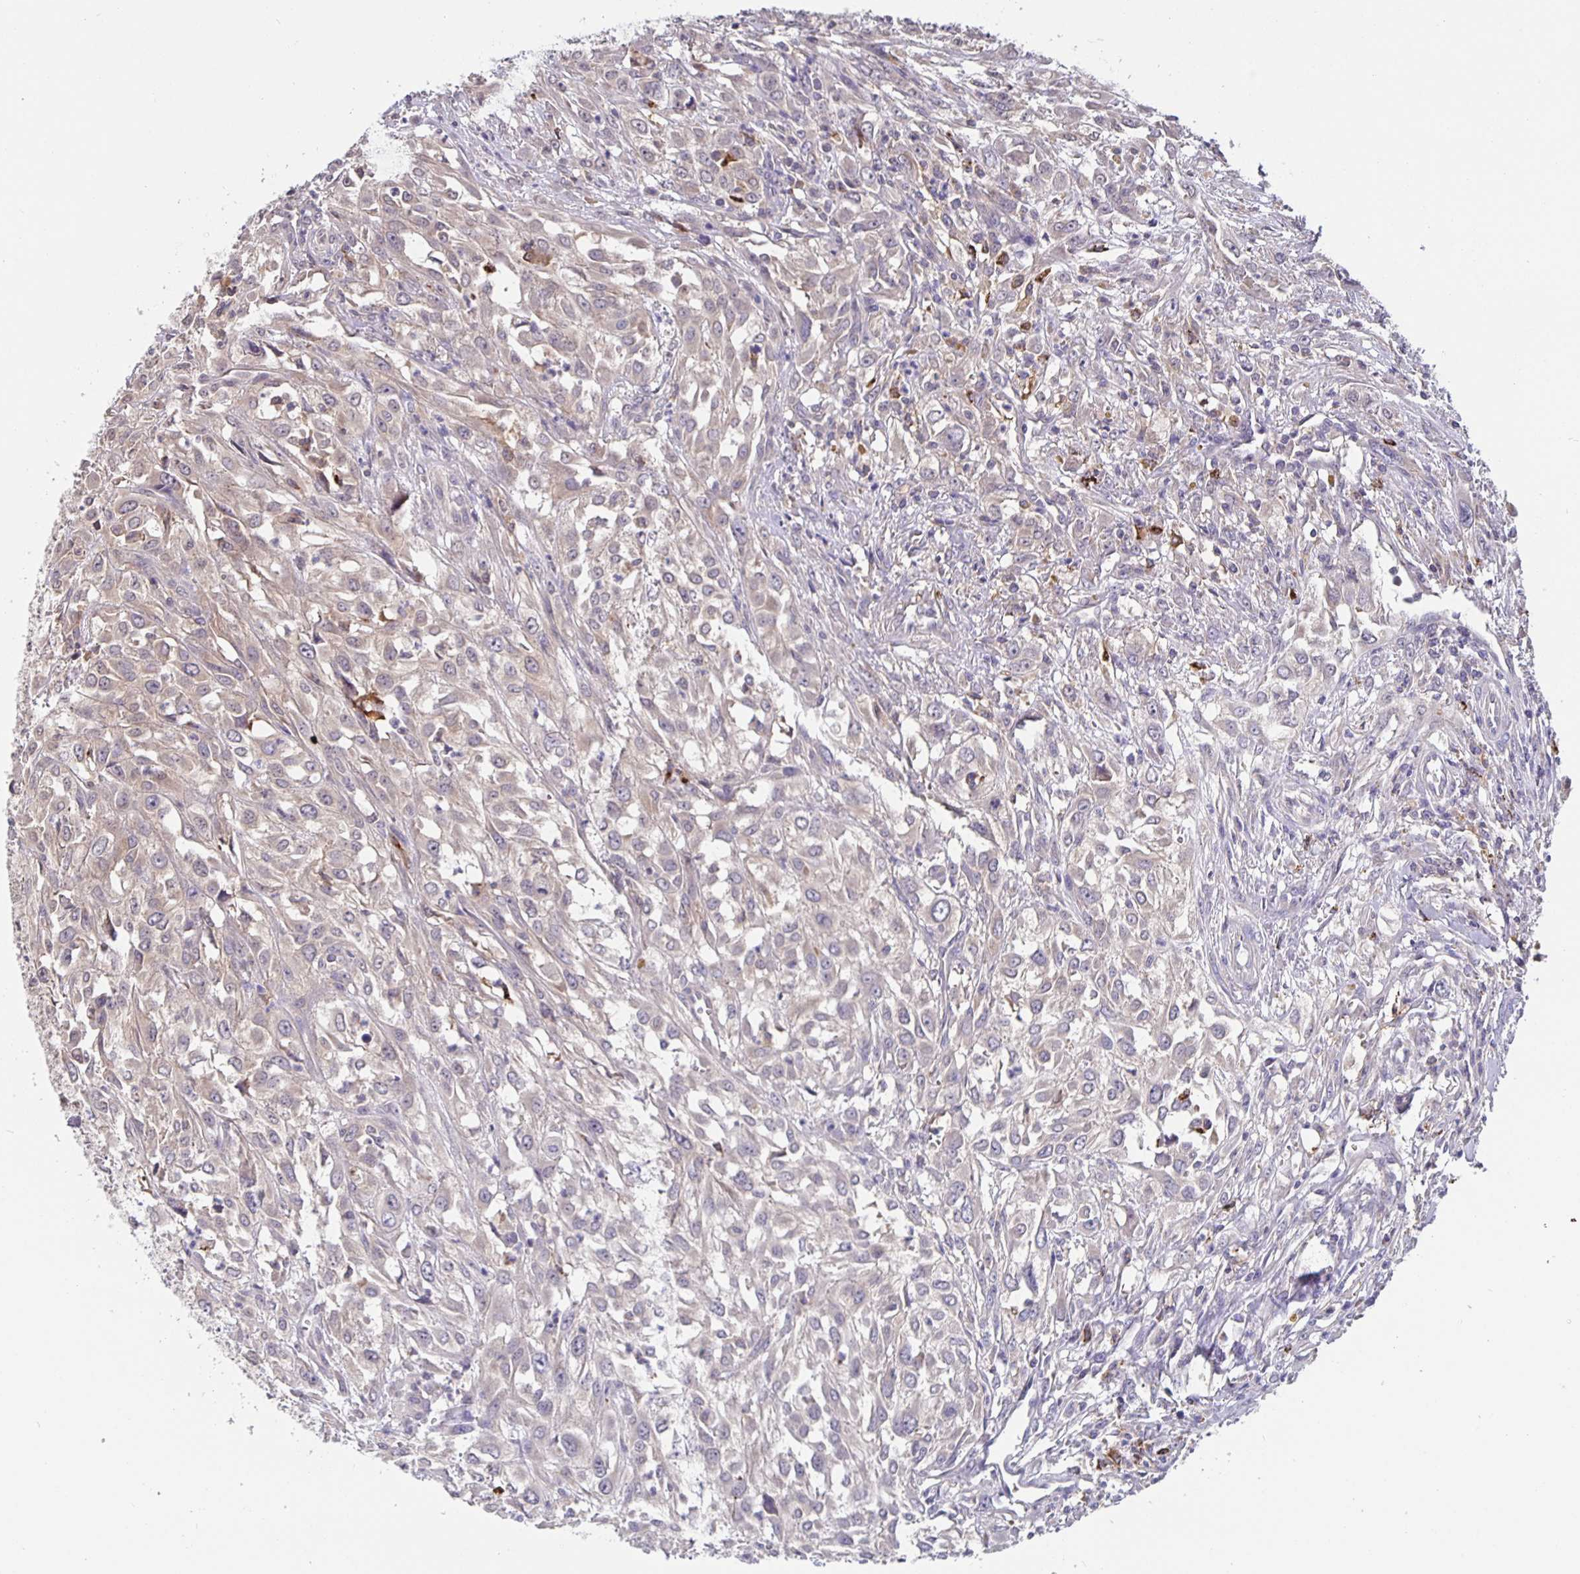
{"staining": {"intensity": "weak", "quantity": "25%-75%", "location": "cytoplasmic/membranous"}, "tissue": "urothelial cancer", "cell_type": "Tumor cells", "image_type": "cancer", "snomed": [{"axis": "morphology", "description": "Urothelial carcinoma, High grade"}, {"axis": "topography", "description": "Urinary bladder"}], "caption": "Immunohistochemical staining of human urothelial cancer reveals low levels of weak cytoplasmic/membranous staining in approximately 25%-75% of tumor cells.", "gene": "FEM1C", "patient": {"sex": "male", "age": 67}}